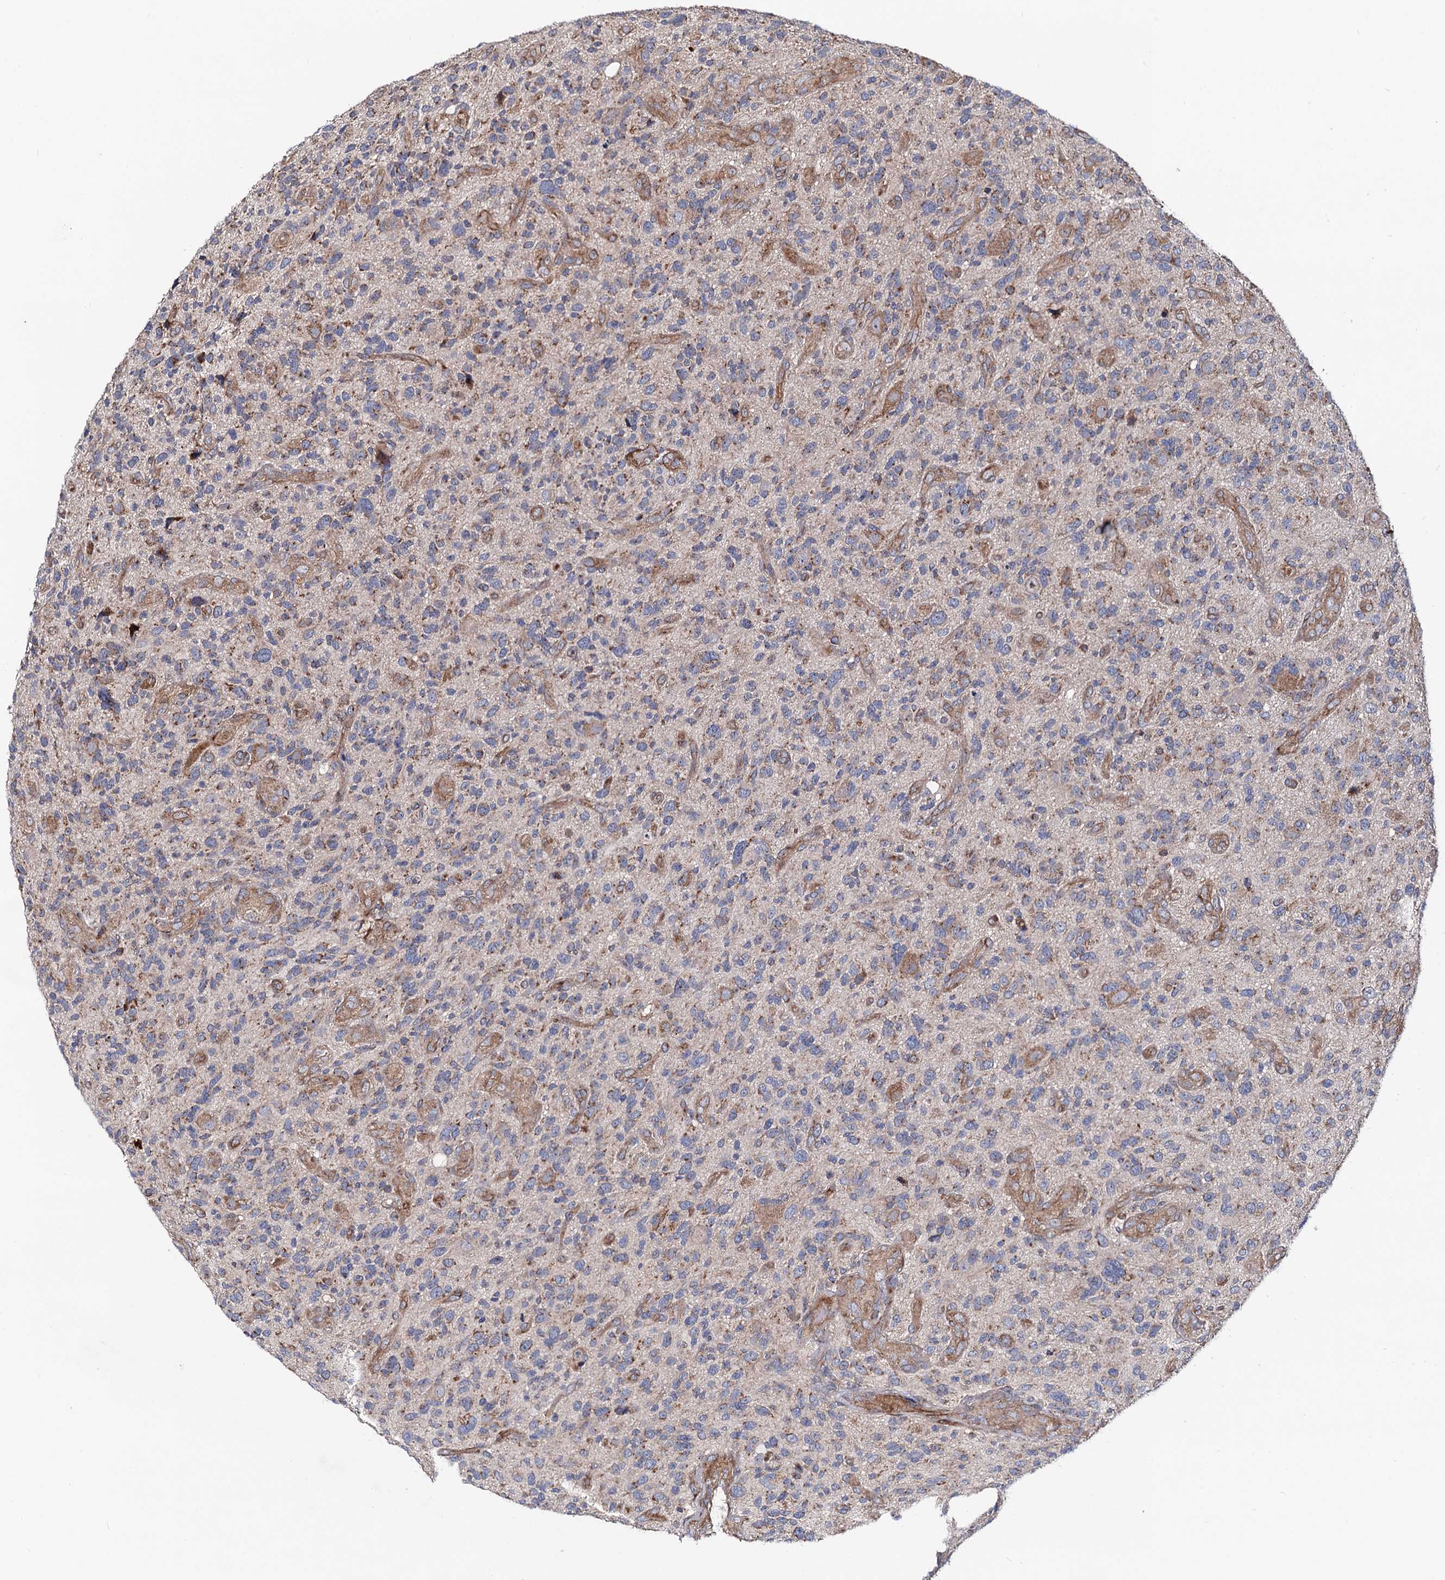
{"staining": {"intensity": "negative", "quantity": "none", "location": "none"}, "tissue": "glioma", "cell_type": "Tumor cells", "image_type": "cancer", "snomed": [{"axis": "morphology", "description": "Glioma, malignant, High grade"}, {"axis": "topography", "description": "Brain"}], "caption": "DAB immunohistochemical staining of high-grade glioma (malignant) shows no significant expression in tumor cells.", "gene": "DYDC1", "patient": {"sex": "male", "age": 47}}